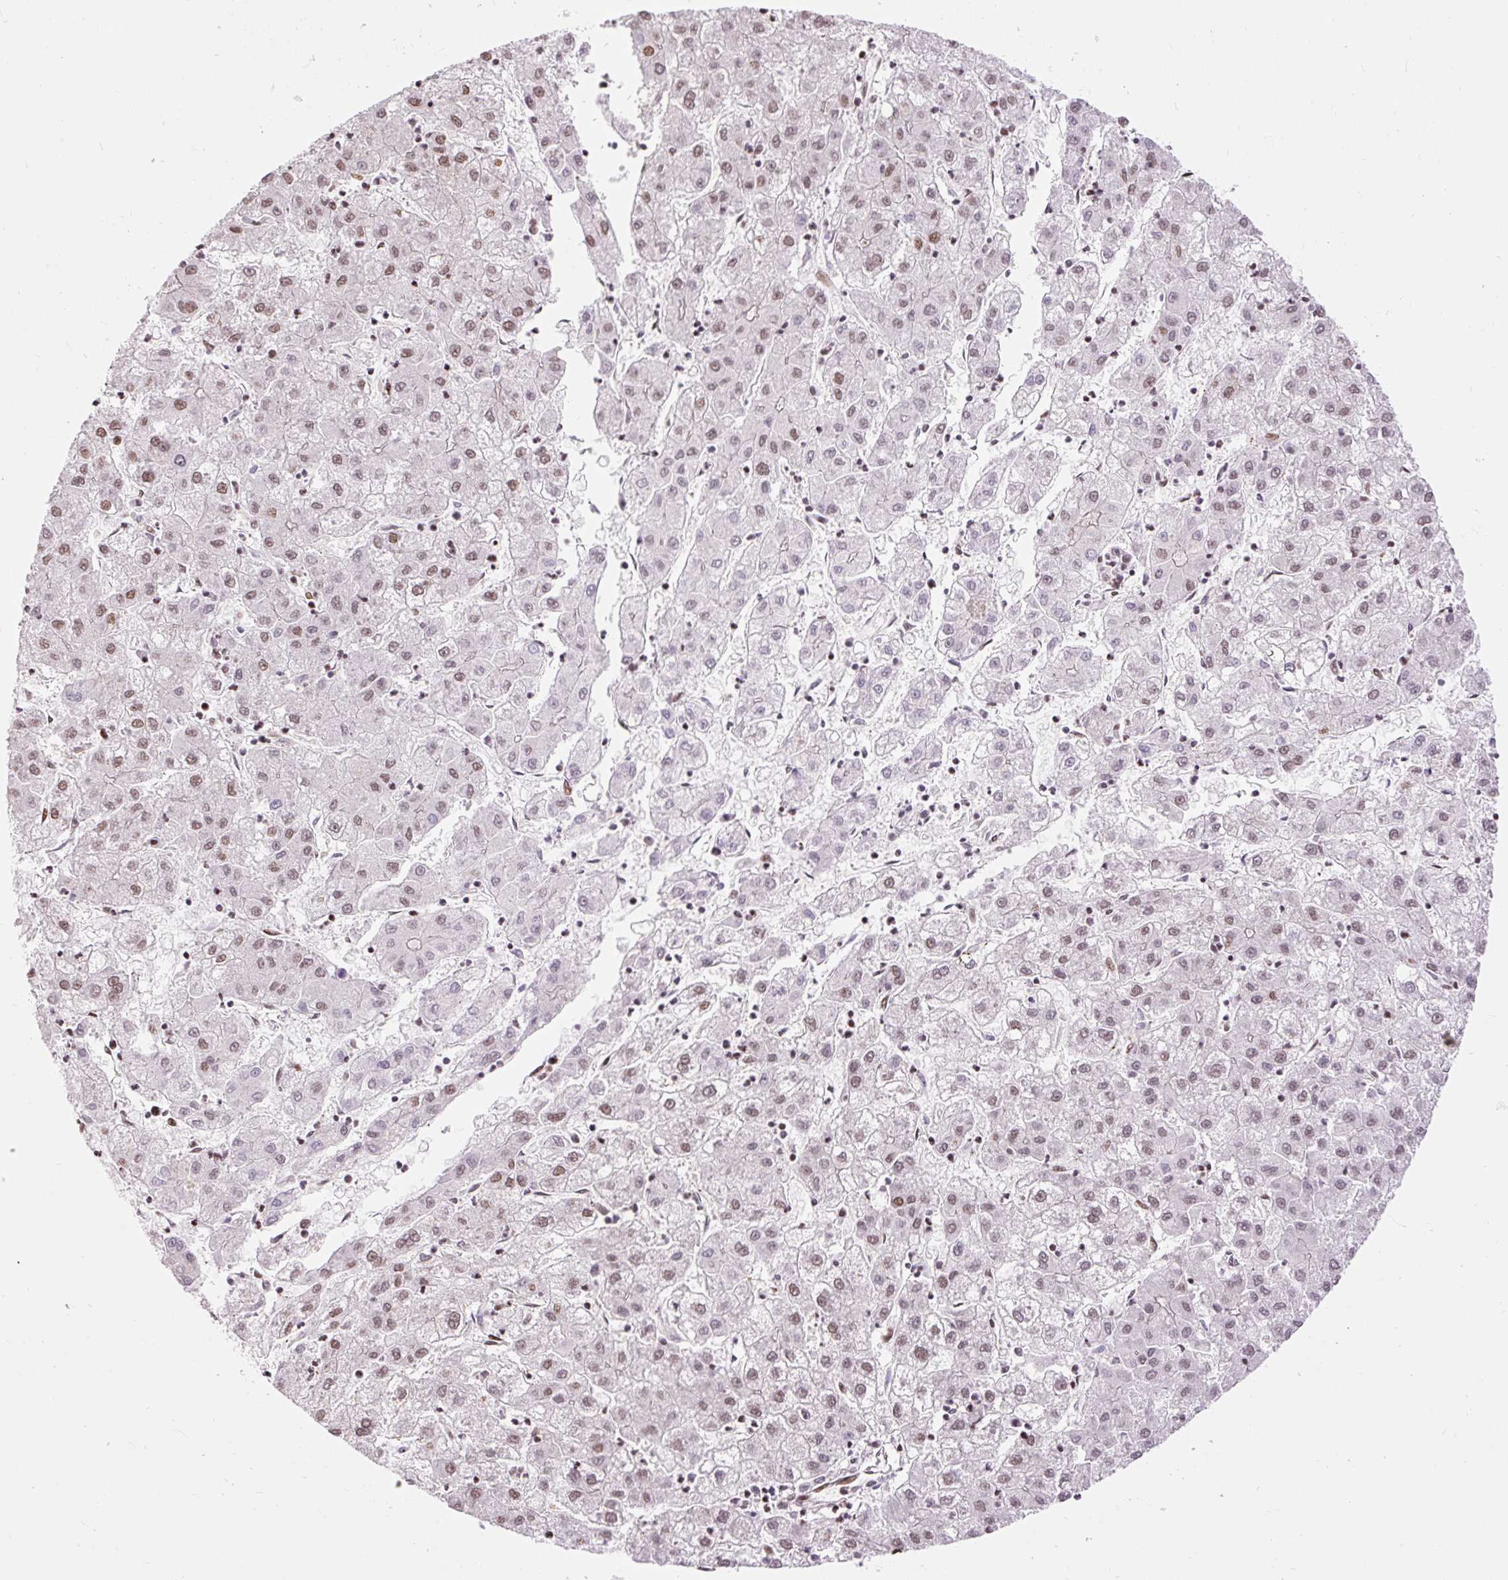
{"staining": {"intensity": "weak", "quantity": "25%-75%", "location": "nuclear"}, "tissue": "liver cancer", "cell_type": "Tumor cells", "image_type": "cancer", "snomed": [{"axis": "morphology", "description": "Carcinoma, Hepatocellular, NOS"}, {"axis": "topography", "description": "Liver"}], "caption": "Hepatocellular carcinoma (liver) stained with IHC exhibits weak nuclear staining in approximately 25%-75% of tumor cells. The staining was performed using DAB to visualize the protein expression in brown, while the nuclei were stained in blue with hematoxylin (Magnification: 20x).", "gene": "RIPPLY3", "patient": {"sex": "male", "age": 72}}